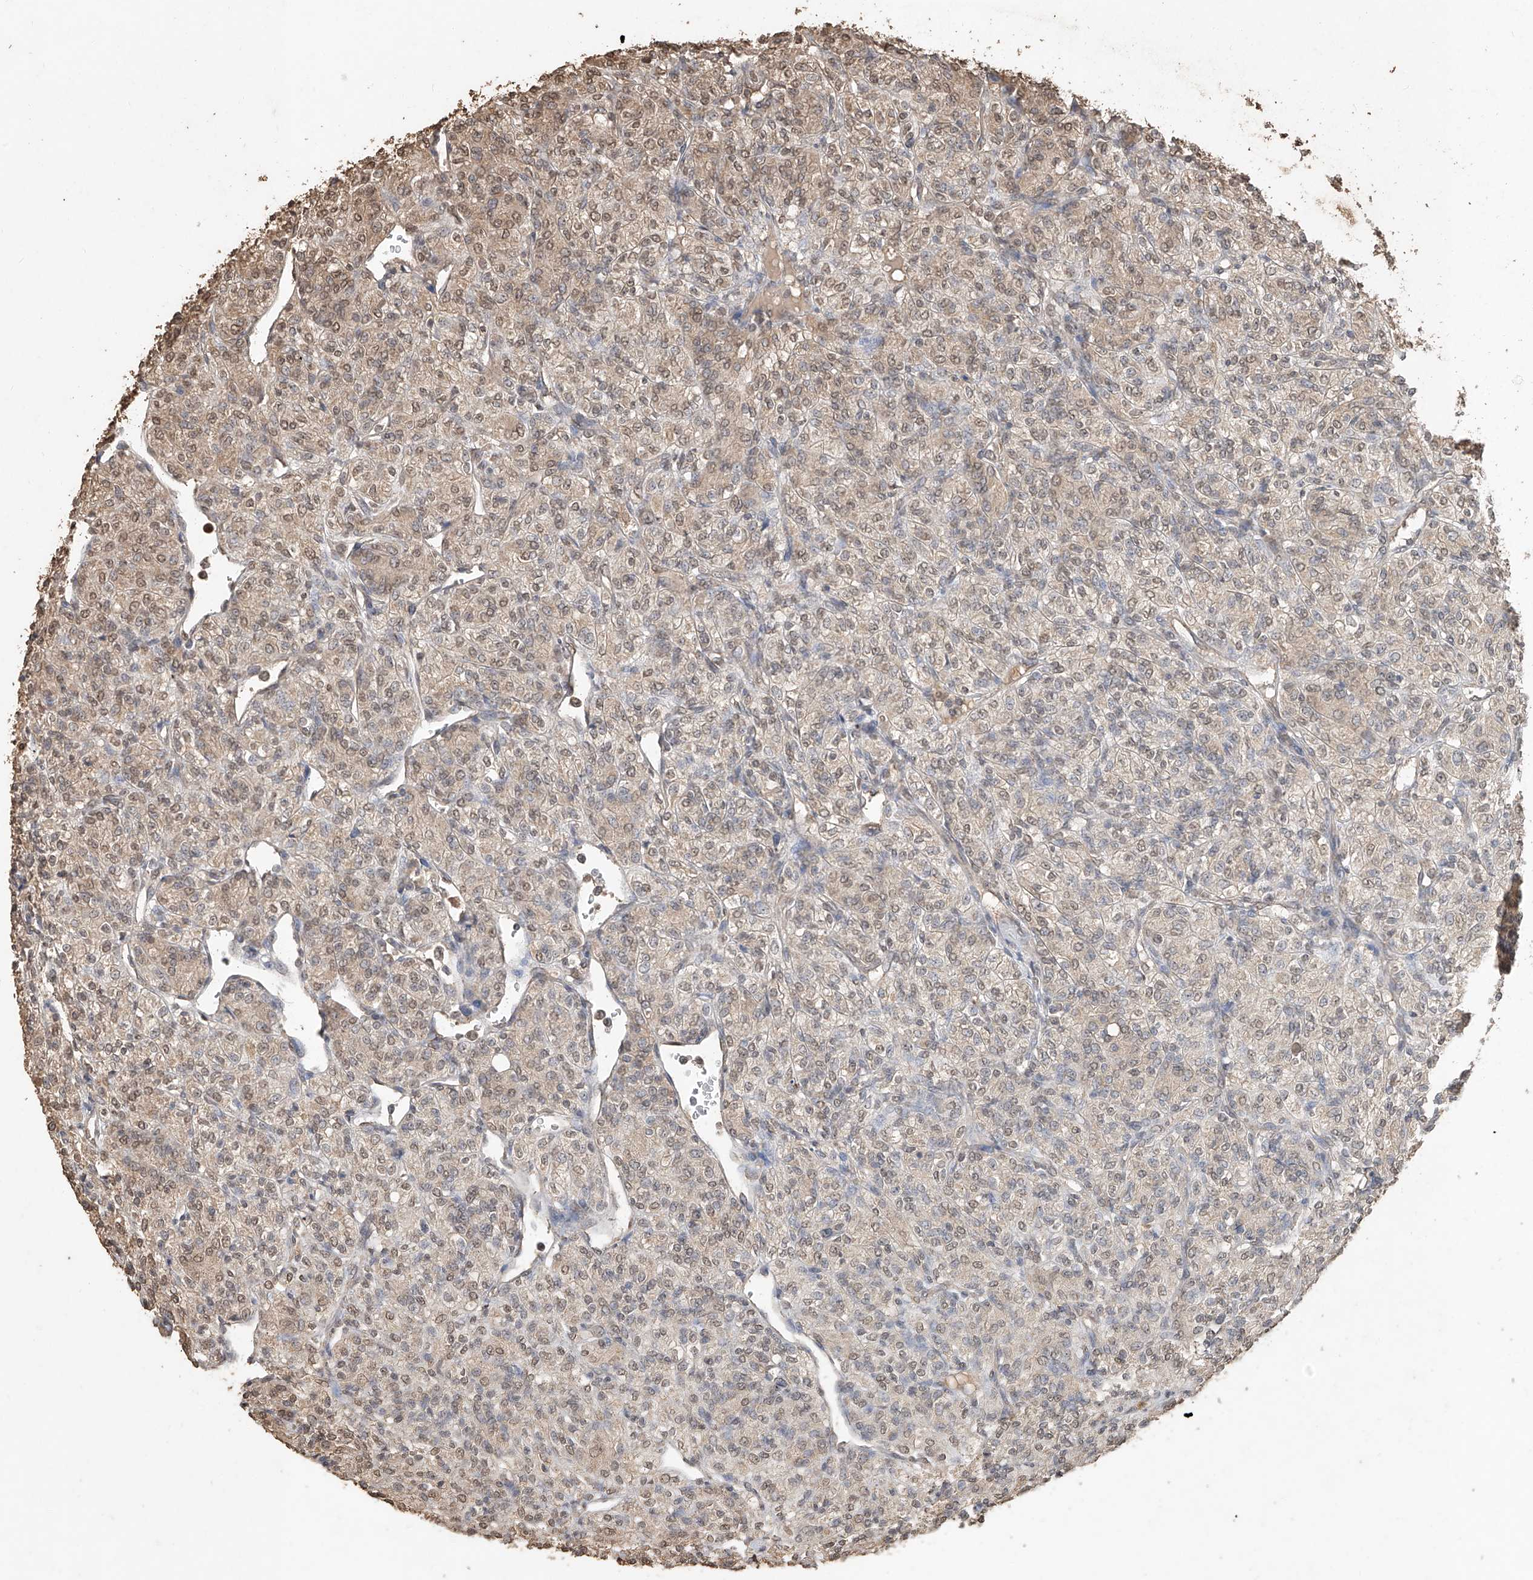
{"staining": {"intensity": "moderate", "quantity": ">75%", "location": "cytoplasmic/membranous,nuclear"}, "tissue": "renal cancer", "cell_type": "Tumor cells", "image_type": "cancer", "snomed": [{"axis": "morphology", "description": "Adenocarcinoma, NOS"}, {"axis": "topography", "description": "Kidney"}], "caption": "IHC photomicrograph of human renal cancer (adenocarcinoma) stained for a protein (brown), which displays medium levels of moderate cytoplasmic/membranous and nuclear staining in approximately >75% of tumor cells.", "gene": "ELOVL1", "patient": {"sex": "male", "age": 77}}